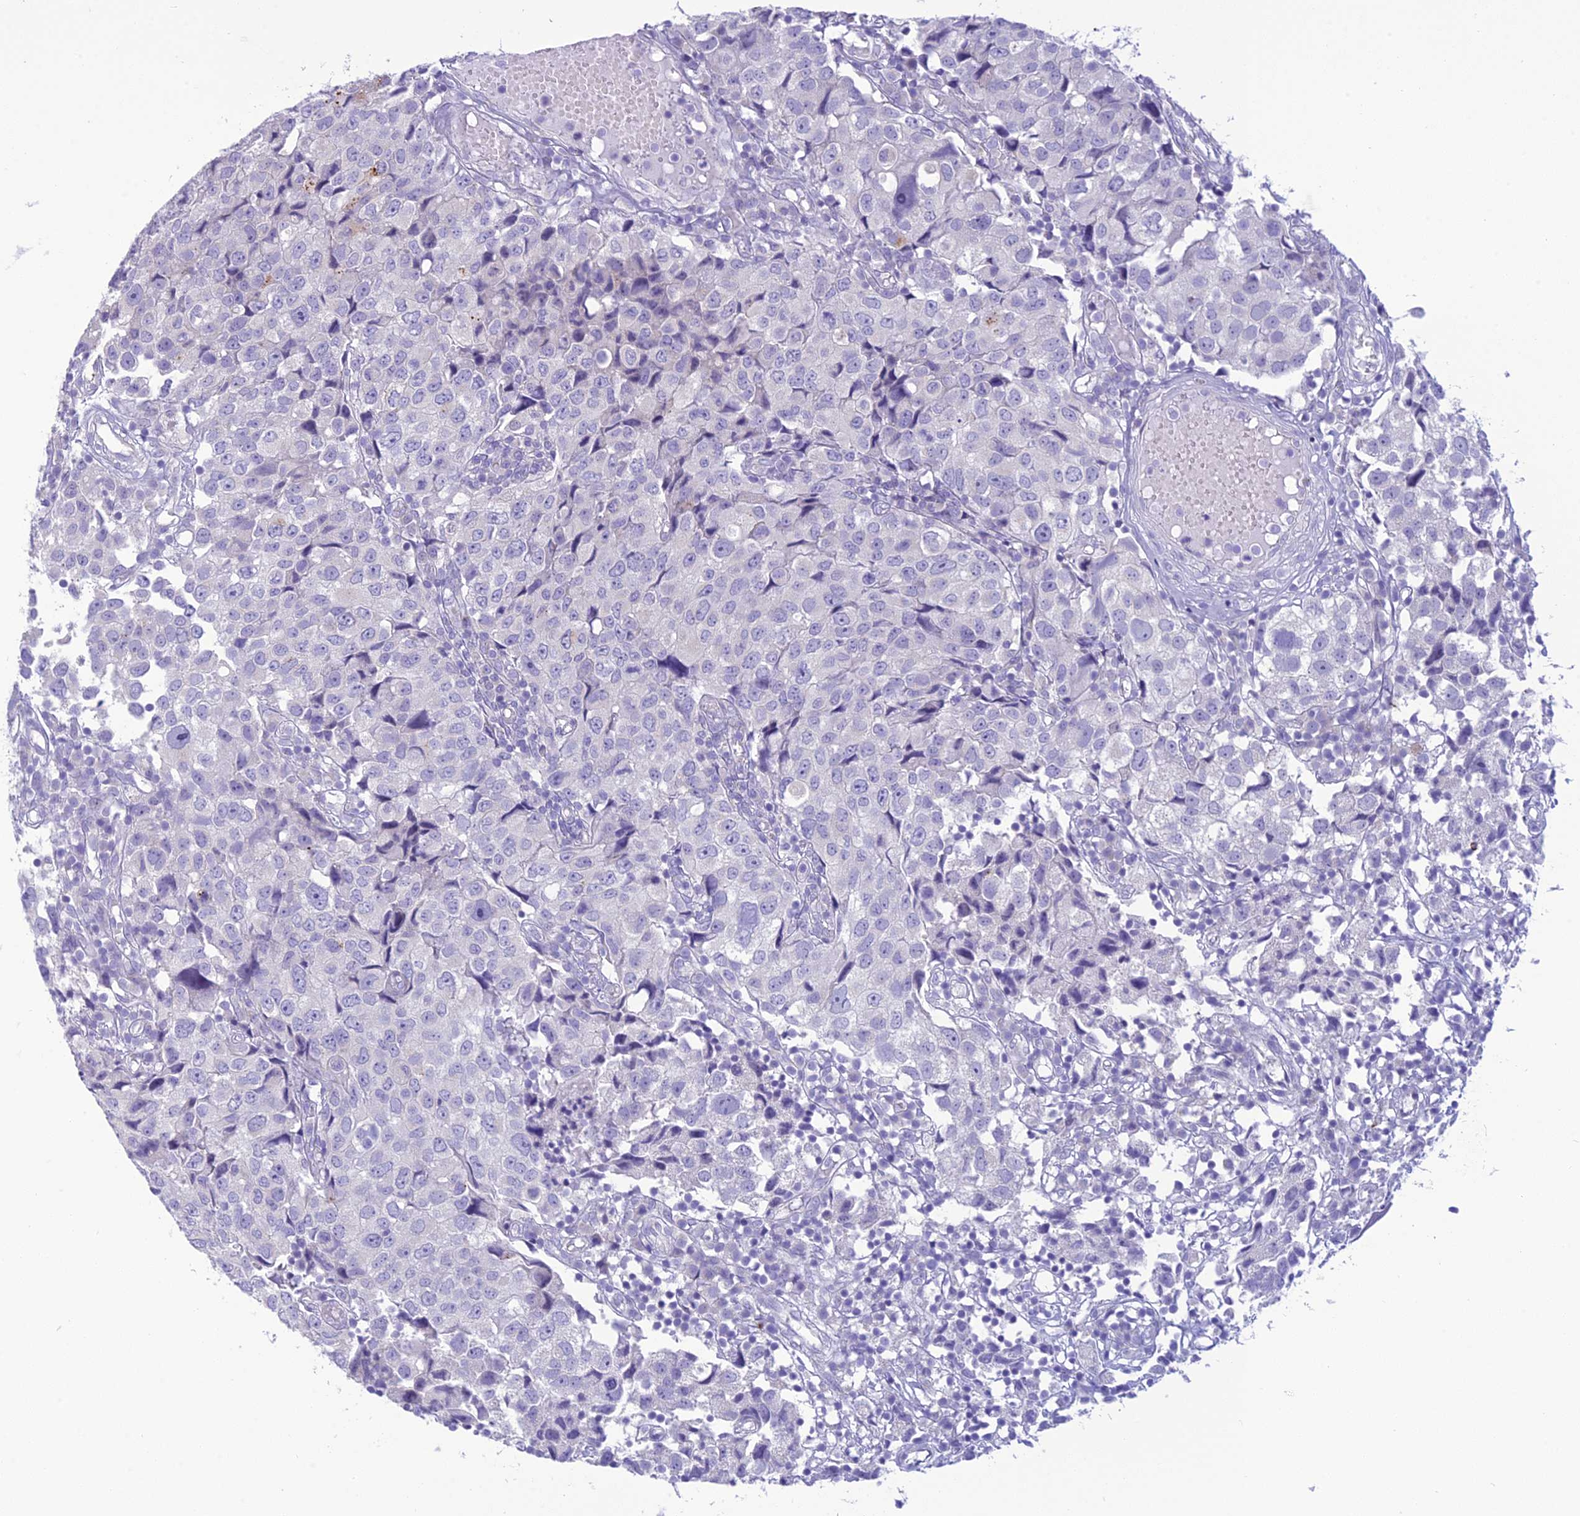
{"staining": {"intensity": "negative", "quantity": "none", "location": "none"}, "tissue": "urothelial cancer", "cell_type": "Tumor cells", "image_type": "cancer", "snomed": [{"axis": "morphology", "description": "Urothelial carcinoma, High grade"}, {"axis": "topography", "description": "Urinary bladder"}], "caption": "Immunohistochemistry (IHC) of high-grade urothelial carcinoma shows no staining in tumor cells.", "gene": "DHDH", "patient": {"sex": "female", "age": 75}}